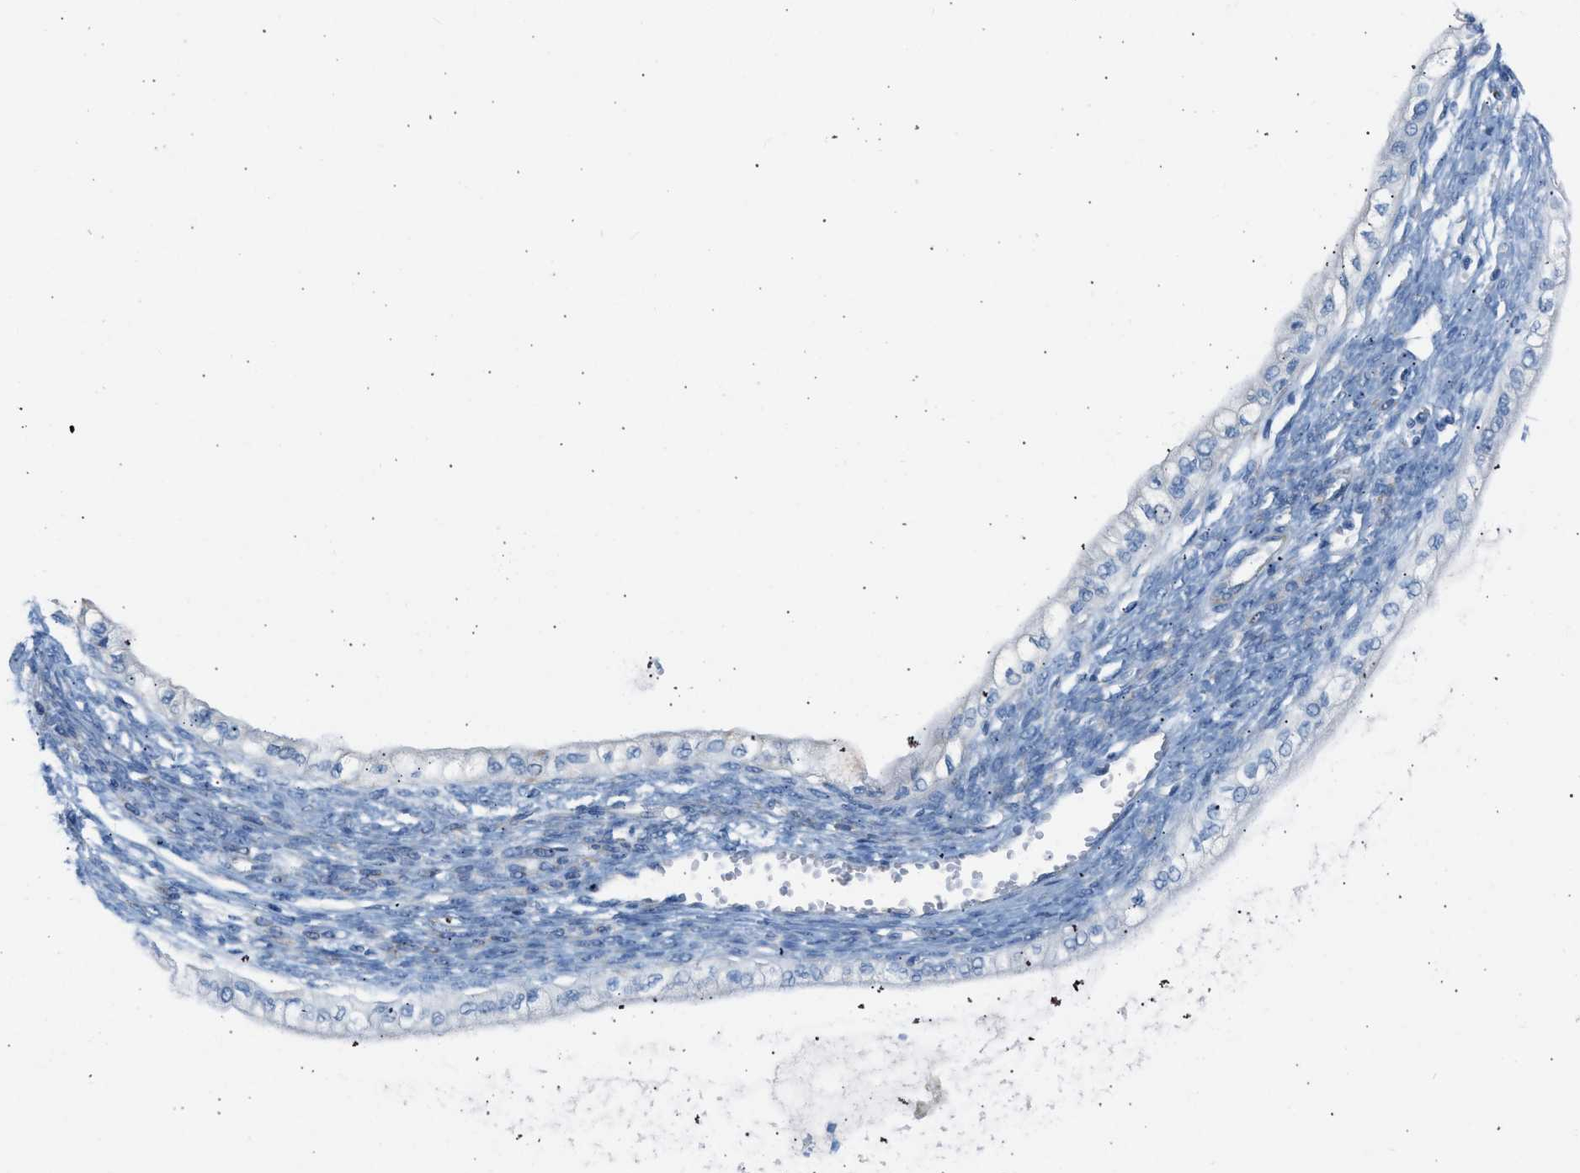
{"staining": {"intensity": "weak", "quantity": "<25%", "location": "cytoplasmic/membranous"}, "tissue": "ovarian cancer", "cell_type": "Tumor cells", "image_type": "cancer", "snomed": [{"axis": "morphology", "description": "Cystadenocarcinoma, mucinous, NOS"}, {"axis": "topography", "description": "Ovary"}], "caption": "There is no significant expression in tumor cells of ovarian cancer. (Immunohistochemistry, brightfield microscopy, high magnification).", "gene": "NDUFS8", "patient": {"sex": "female", "age": 57}}